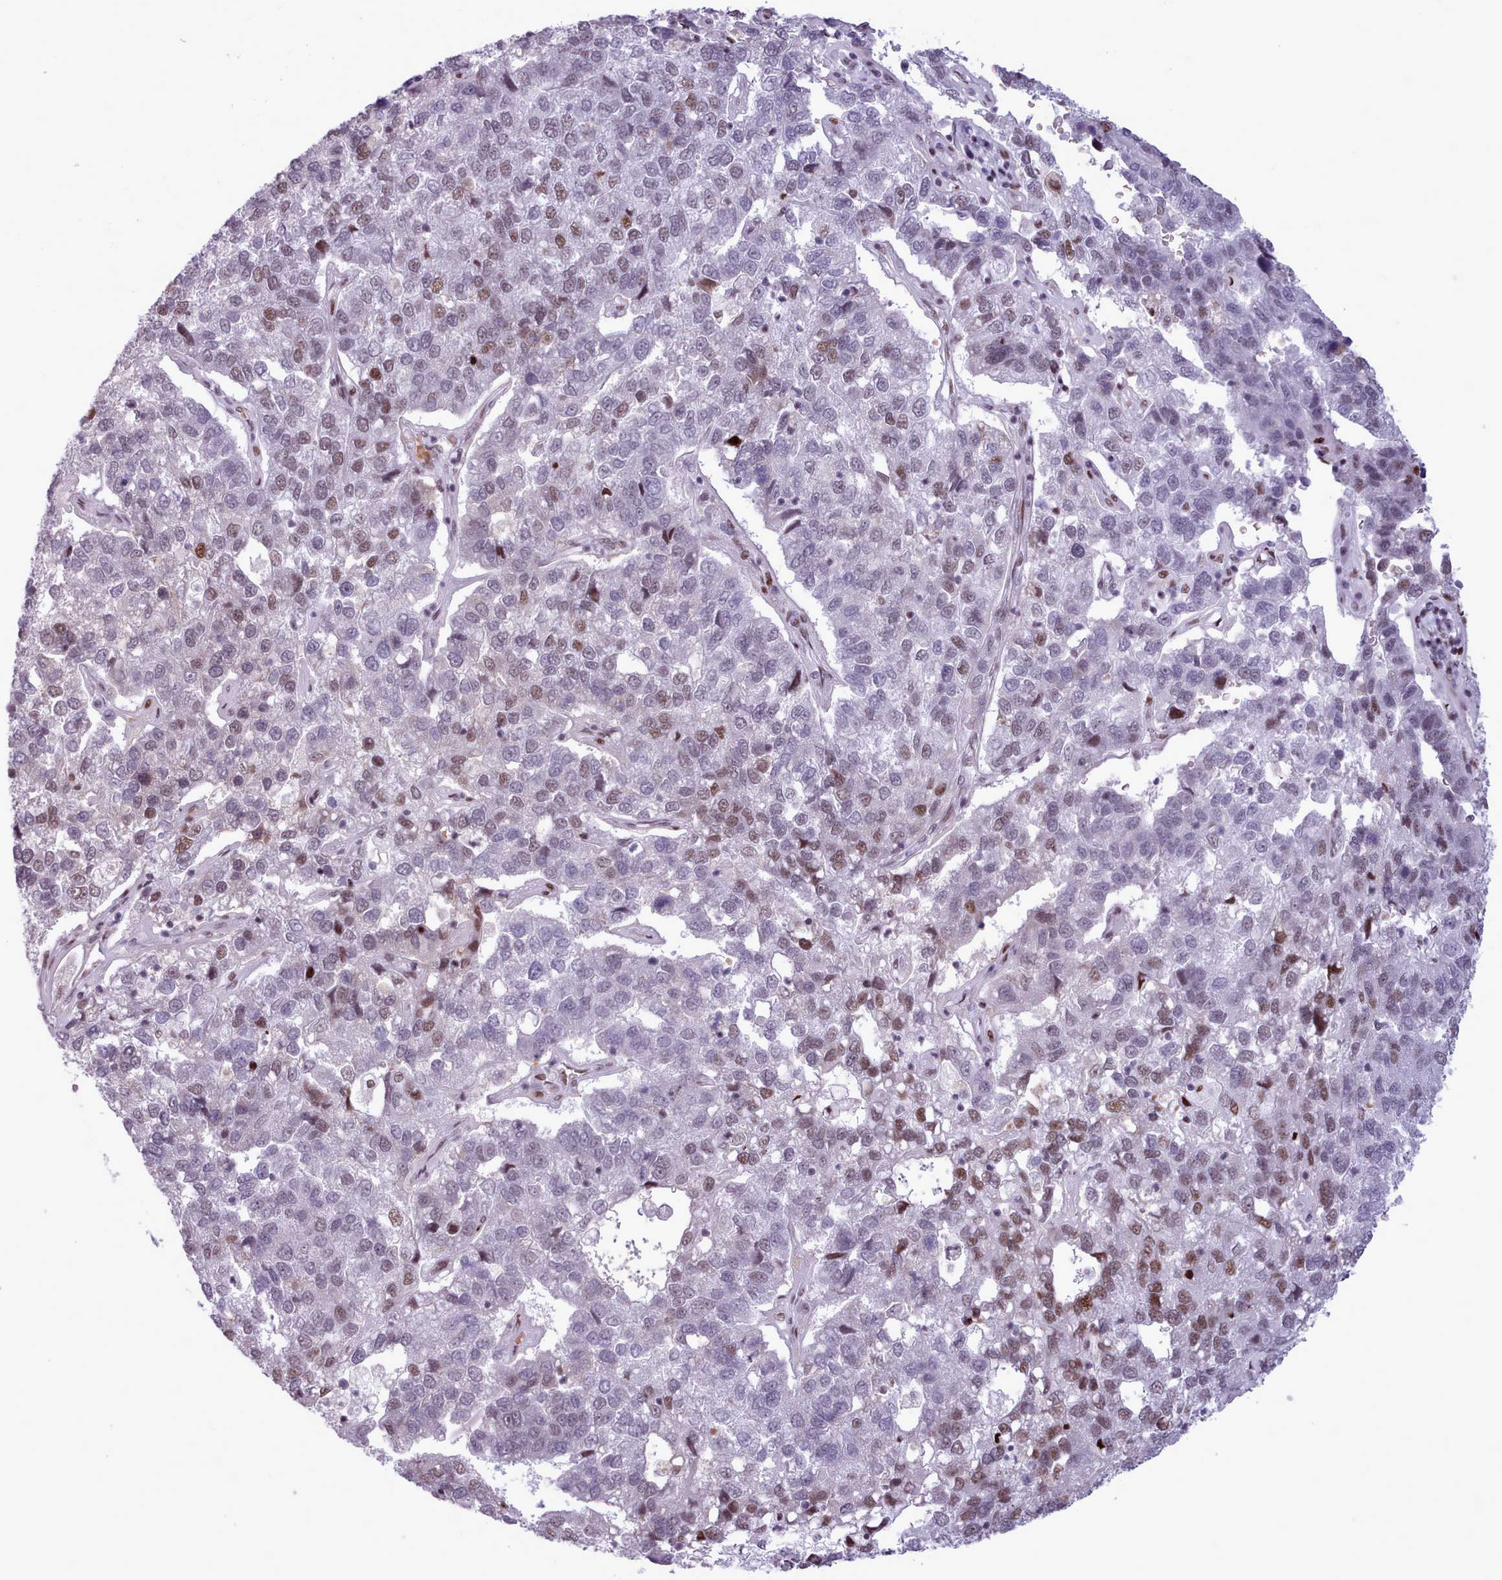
{"staining": {"intensity": "moderate", "quantity": "<25%", "location": "nuclear"}, "tissue": "pancreatic cancer", "cell_type": "Tumor cells", "image_type": "cancer", "snomed": [{"axis": "morphology", "description": "Adenocarcinoma, NOS"}, {"axis": "topography", "description": "Pancreas"}], "caption": "Approximately <25% of tumor cells in adenocarcinoma (pancreatic) display moderate nuclear protein positivity as visualized by brown immunohistochemical staining.", "gene": "SRSF4", "patient": {"sex": "female", "age": 61}}